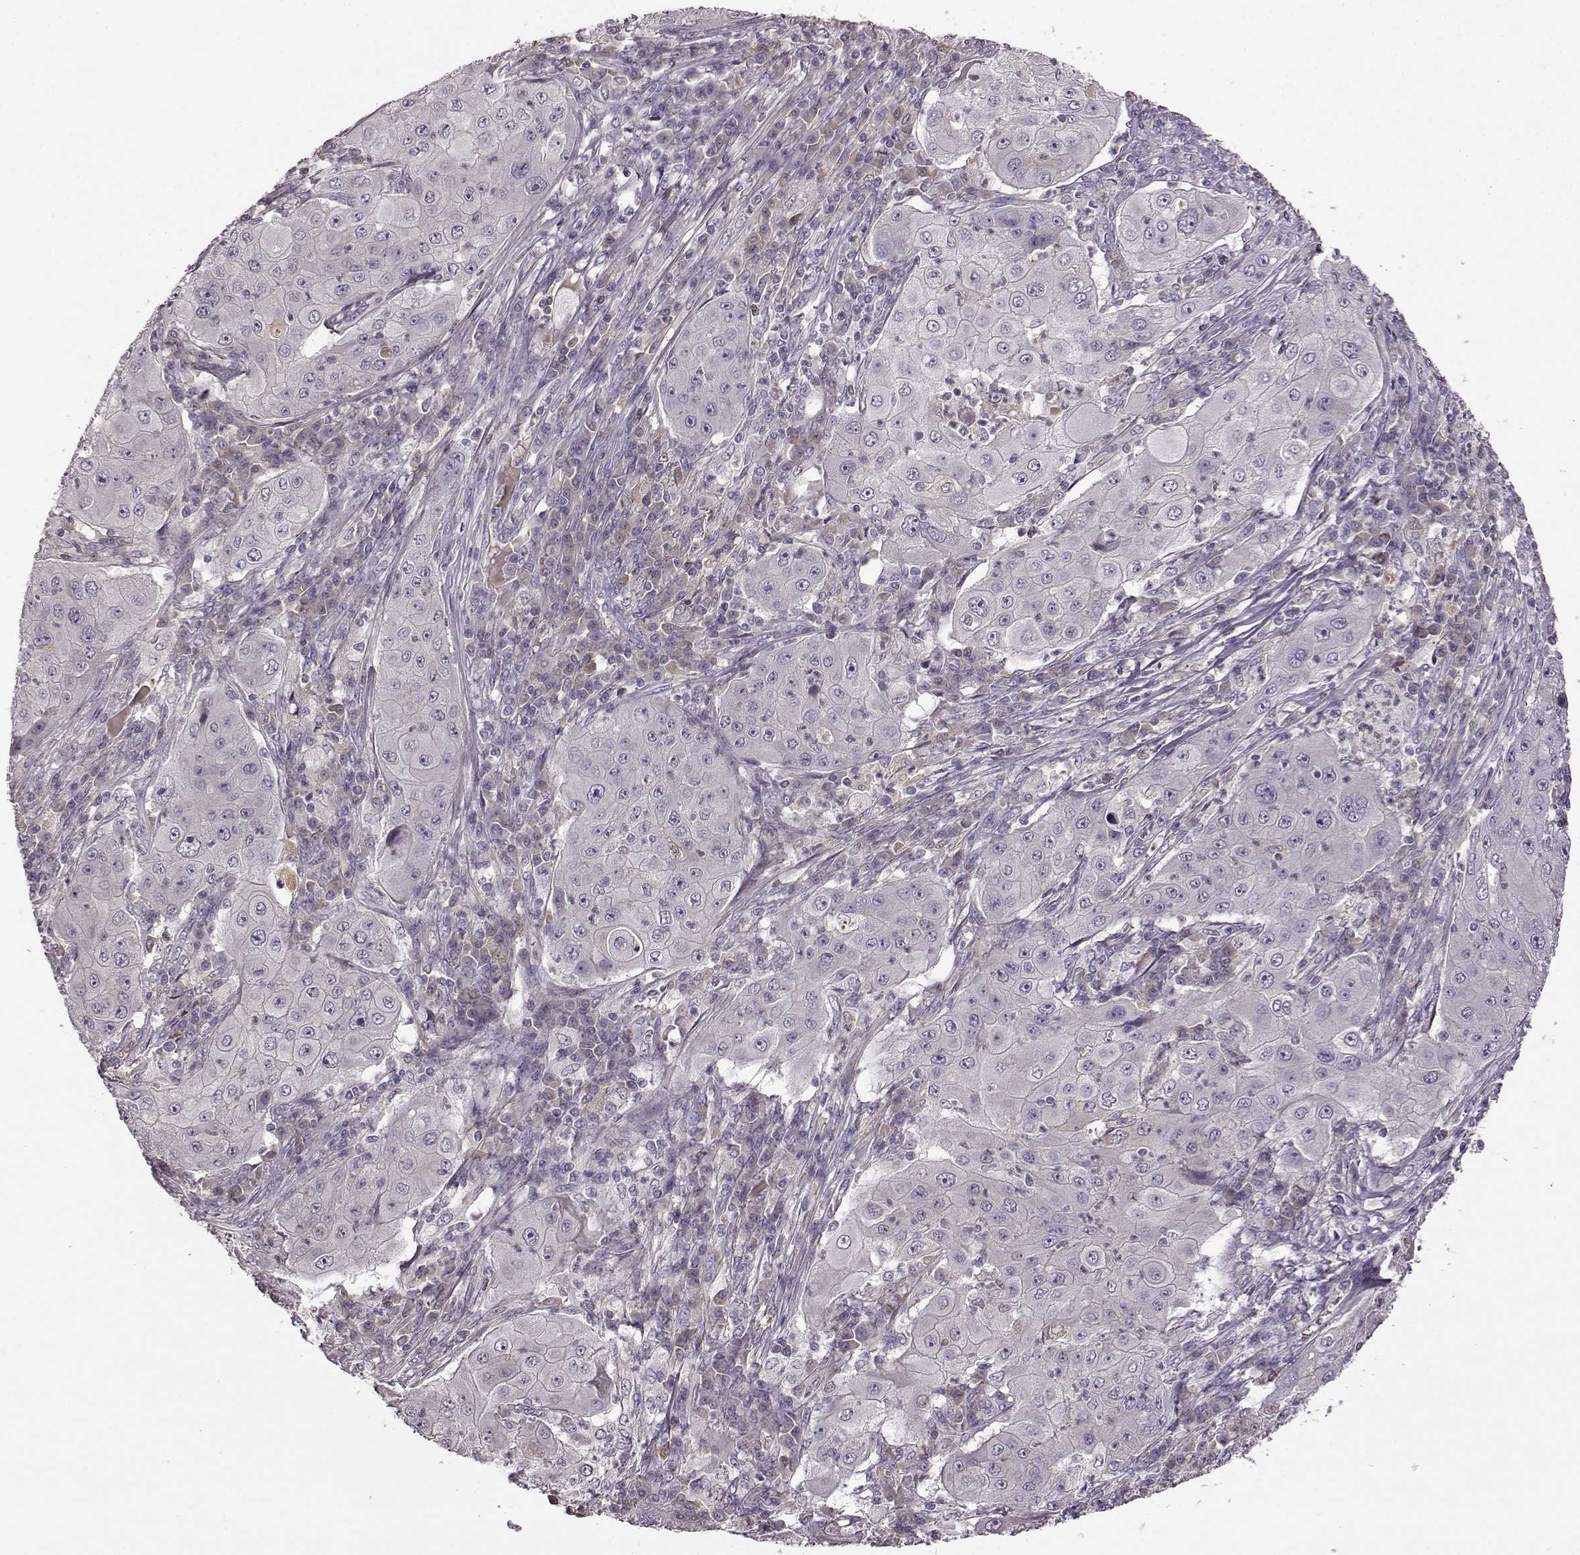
{"staining": {"intensity": "negative", "quantity": "none", "location": "none"}, "tissue": "lung cancer", "cell_type": "Tumor cells", "image_type": "cancer", "snomed": [{"axis": "morphology", "description": "Squamous cell carcinoma, NOS"}, {"axis": "topography", "description": "Lung"}], "caption": "Immunohistochemistry photomicrograph of neoplastic tissue: lung cancer stained with DAB (3,3'-diaminobenzidine) shows no significant protein positivity in tumor cells.", "gene": "CNGA3", "patient": {"sex": "female", "age": 59}}